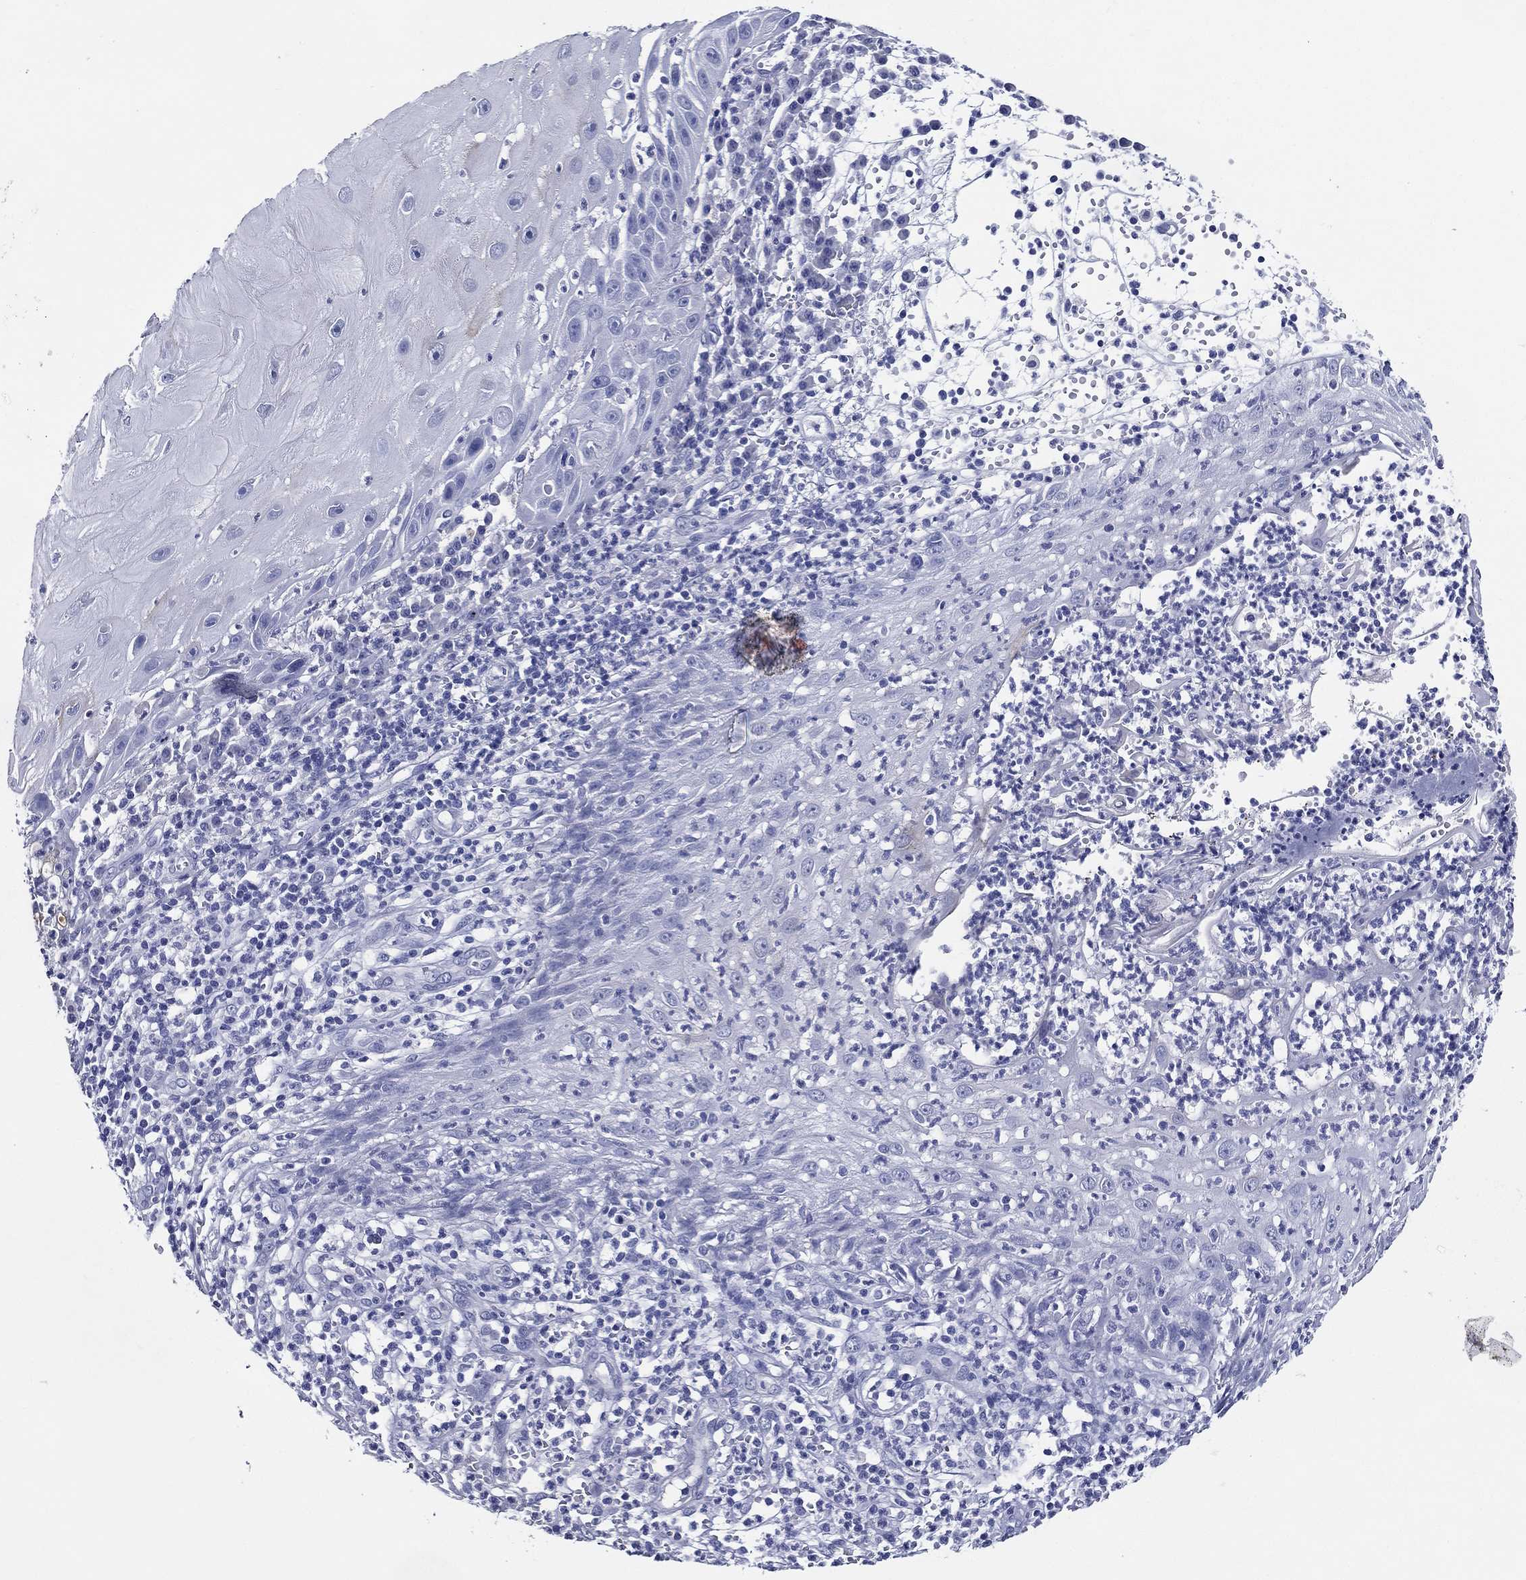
{"staining": {"intensity": "negative", "quantity": "none", "location": "none"}, "tissue": "skin cancer", "cell_type": "Tumor cells", "image_type": "cancer", "snomed": [{"axis": "morphology", "description": "Normal tissue, NOS"}, {"axis": "morphology", "description": "Squamous cell carcinoma, NOS"}, {"axis": "topography", "description": "Skin"}], "caption": "Protein analysis of skin squamous cell carcinoma displays no significant expression in tumor cells.", "gene": "ACE2", "patient": {"sex": "male", "age": 79}}